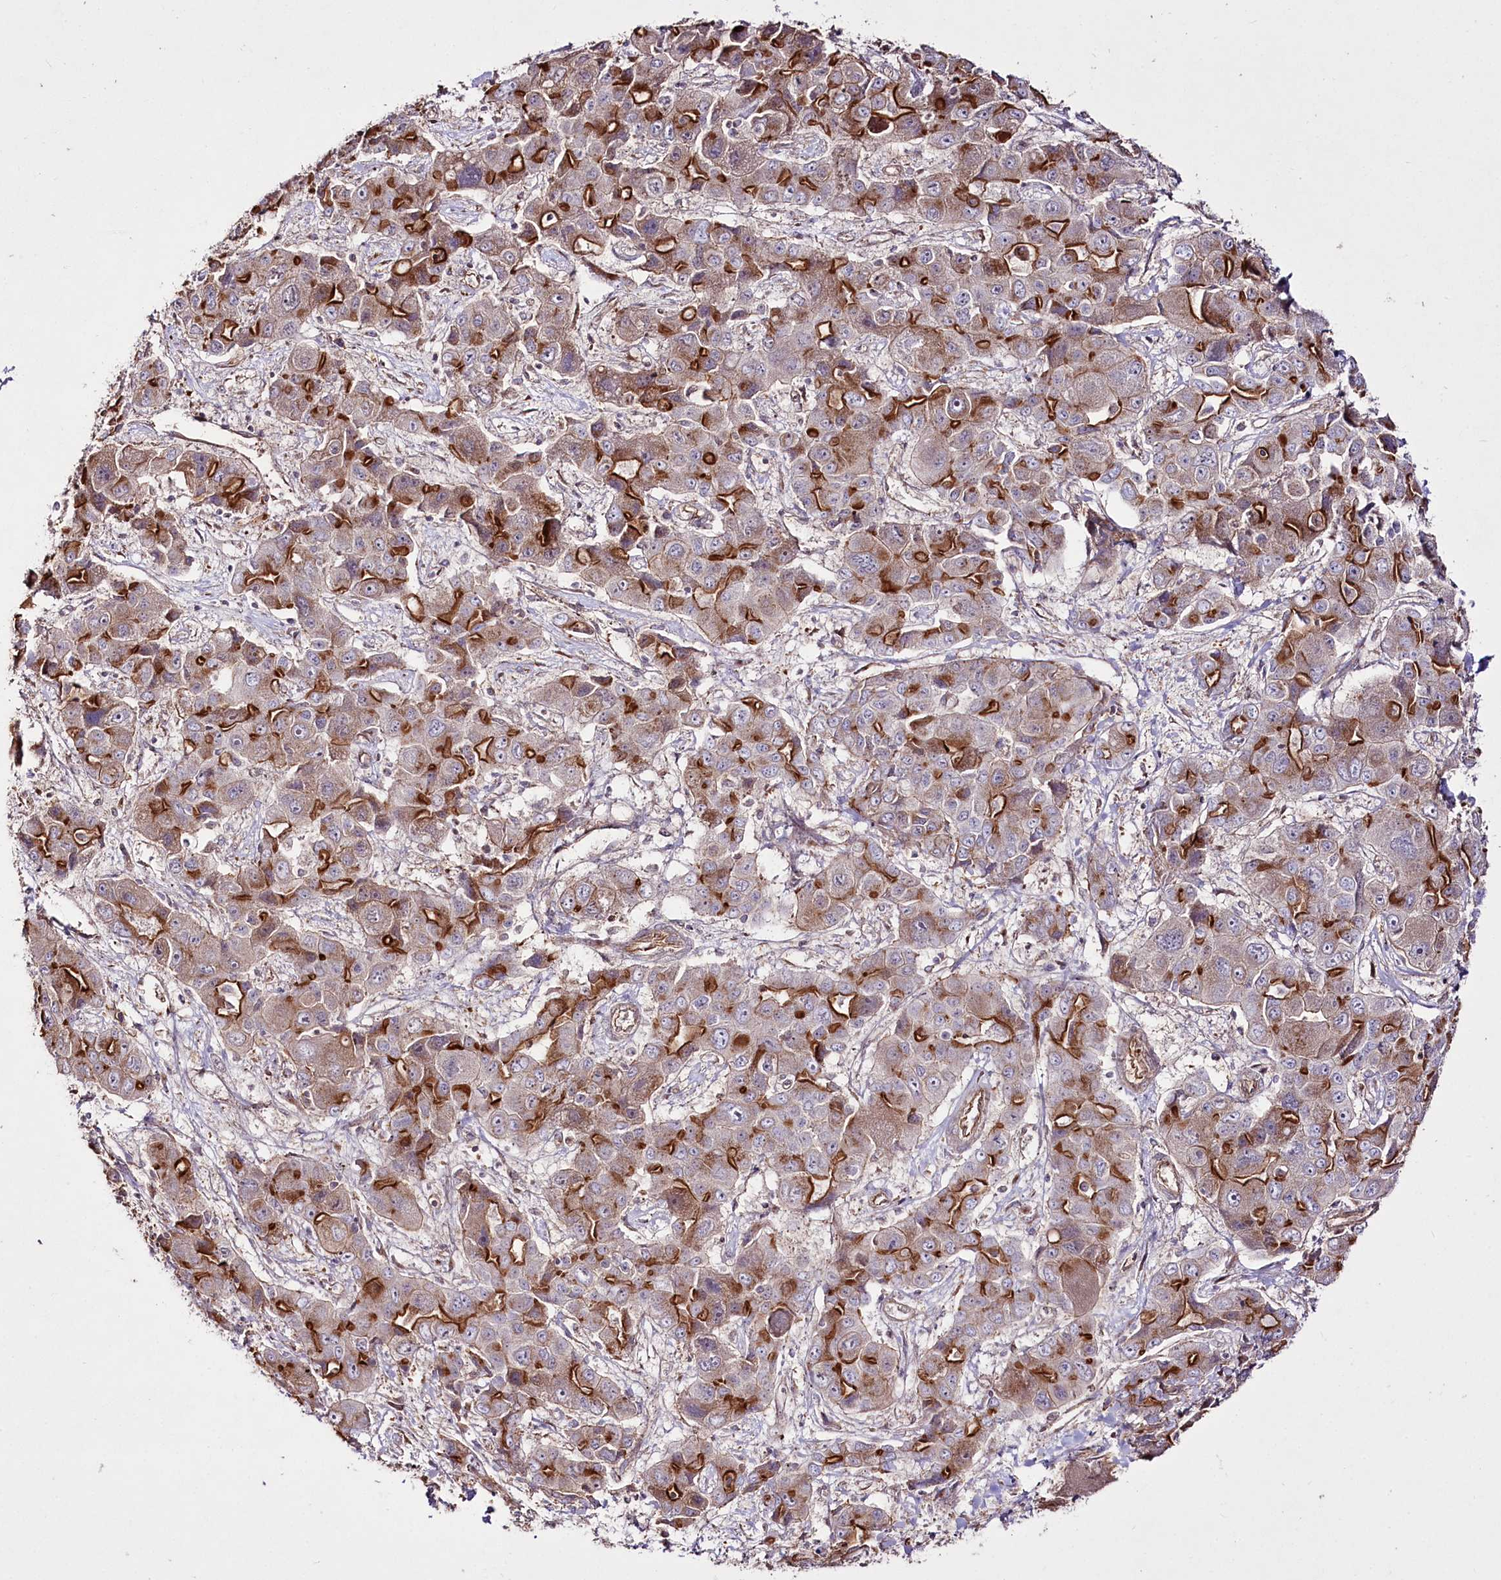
{"staining": {"intensity": "moderate", "quantity": ">75%", "location": "cytoplasmic/membranous"}, "tissue": "liver cancer", "cell_type": "Tumor cells", "image_type": "cancer", "snomed": [{"axis": "morphology", "description": "Cholangiocarcinoma"}, {"axis": "topography", "description": "Liver"}], "caption": "Human liver cancer stained with a protein marker exhibits moderate staining in tumor cells.", "gene": "REXO2", "patient": {"sex": "male", "age": 67}}